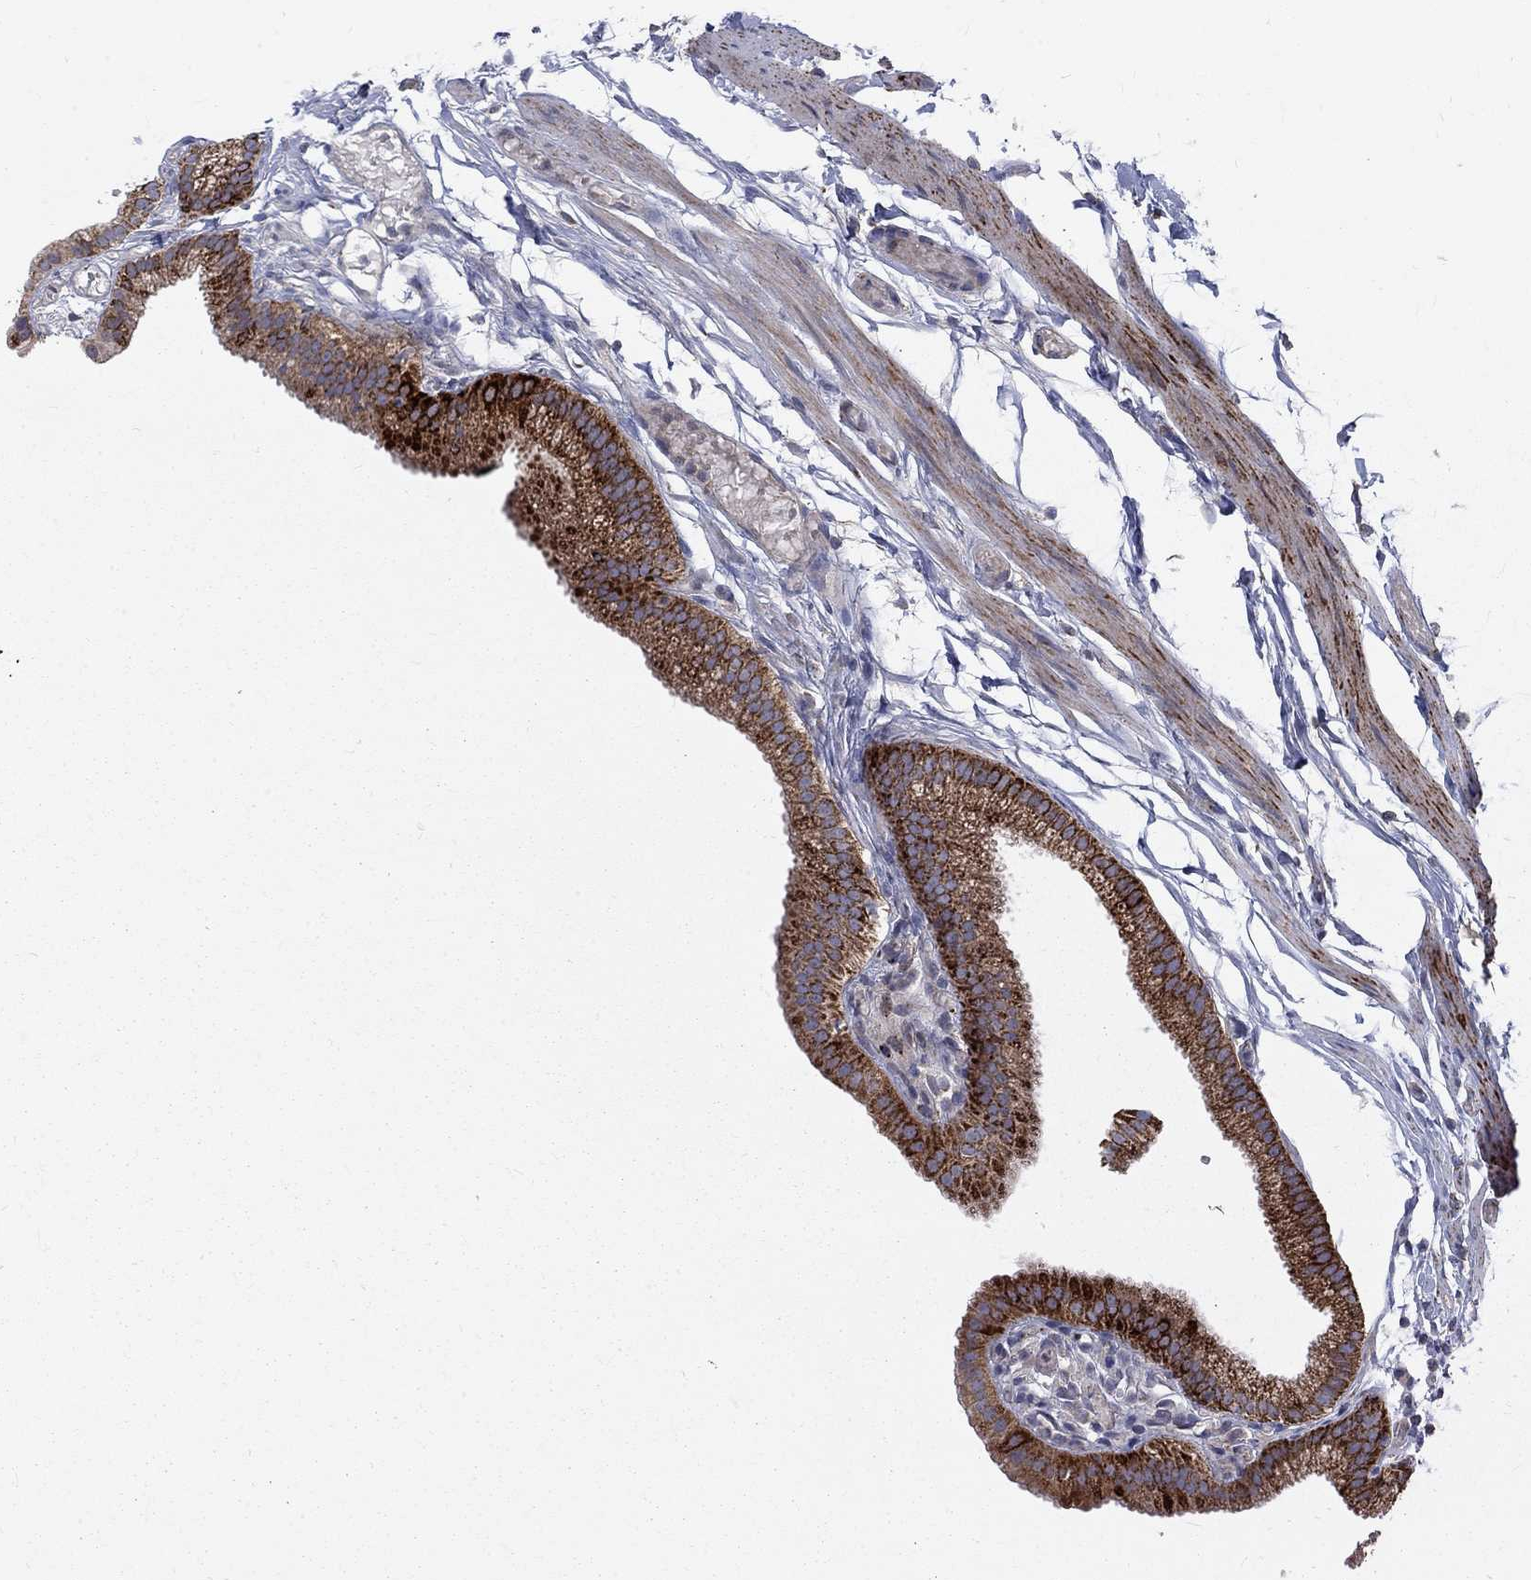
{"staining": {"intensity": "strong", "quantity": ">75%", "location": "cytoplasmic/membranous"}, "tissue": "gallbladder", "cell_type": "Glandular cells", "image_type": "normal", "snomed": [{"axis": "morphology", "description": "Normal tissue, NOS"}, {"axis": "topography", "description": "Gallbladder"}], "caption": "An immunohistochemistry image of normal tissue is shown. Protein staining in brown labels strong cytoplasmic/membranous positivity in gallbladder within glandular cells.", "gene": "ALDH1B1", "patient": {"sex": "female", "age": 45}}